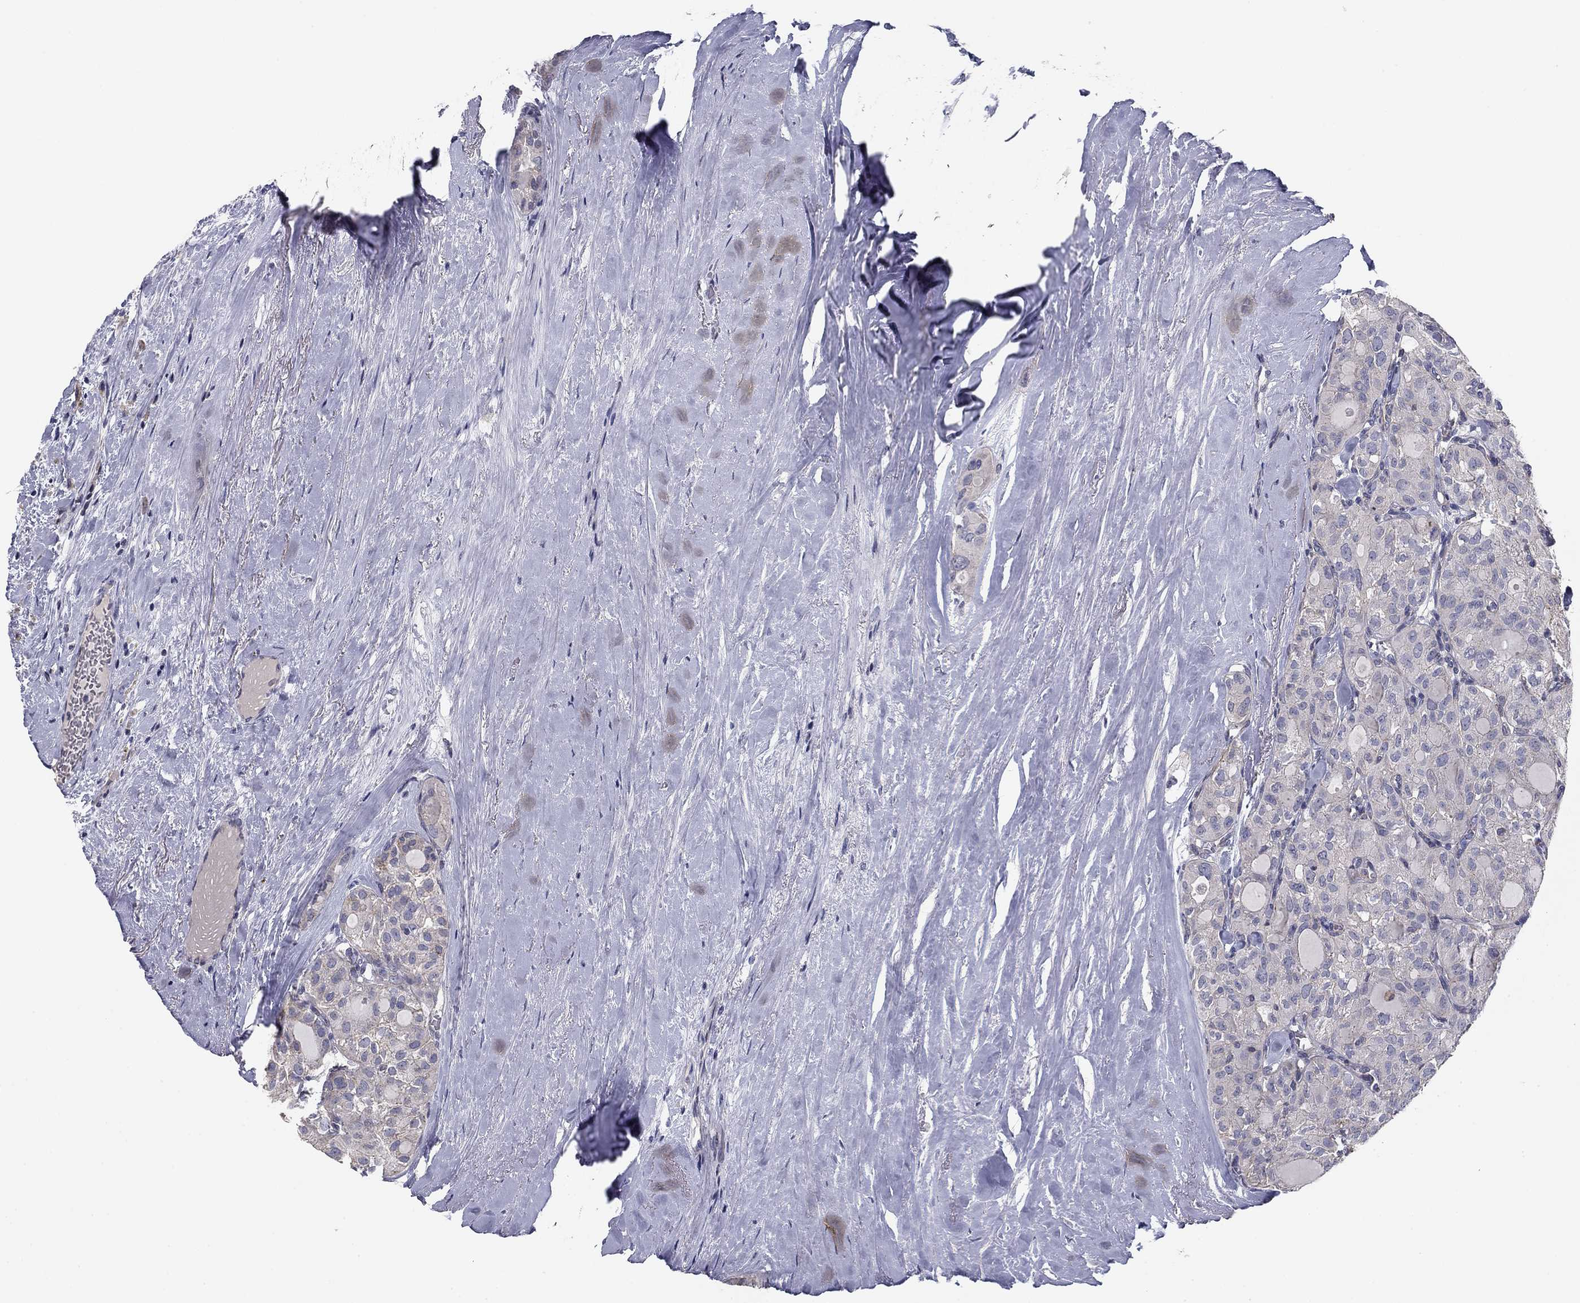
{"staining": {"intensity": "negative", "quantity": "none", "location": "none"}, "tissue": "thyroid cancer", "cell_type": "Tumor cells", "image_type": "cancer", "snomed": [{"axis": "morphology", "description": "Follicular adenoma carcinoma, NOS"}, {"axis": "topography", "description": "Thyroid gland"}], "caption": "Immunohistochemistry of thyroid cancer demonstrates no positivity in tumor cells.", "gene": "SEPTIN3", "patient": {"sex": "male", "age": 75}}